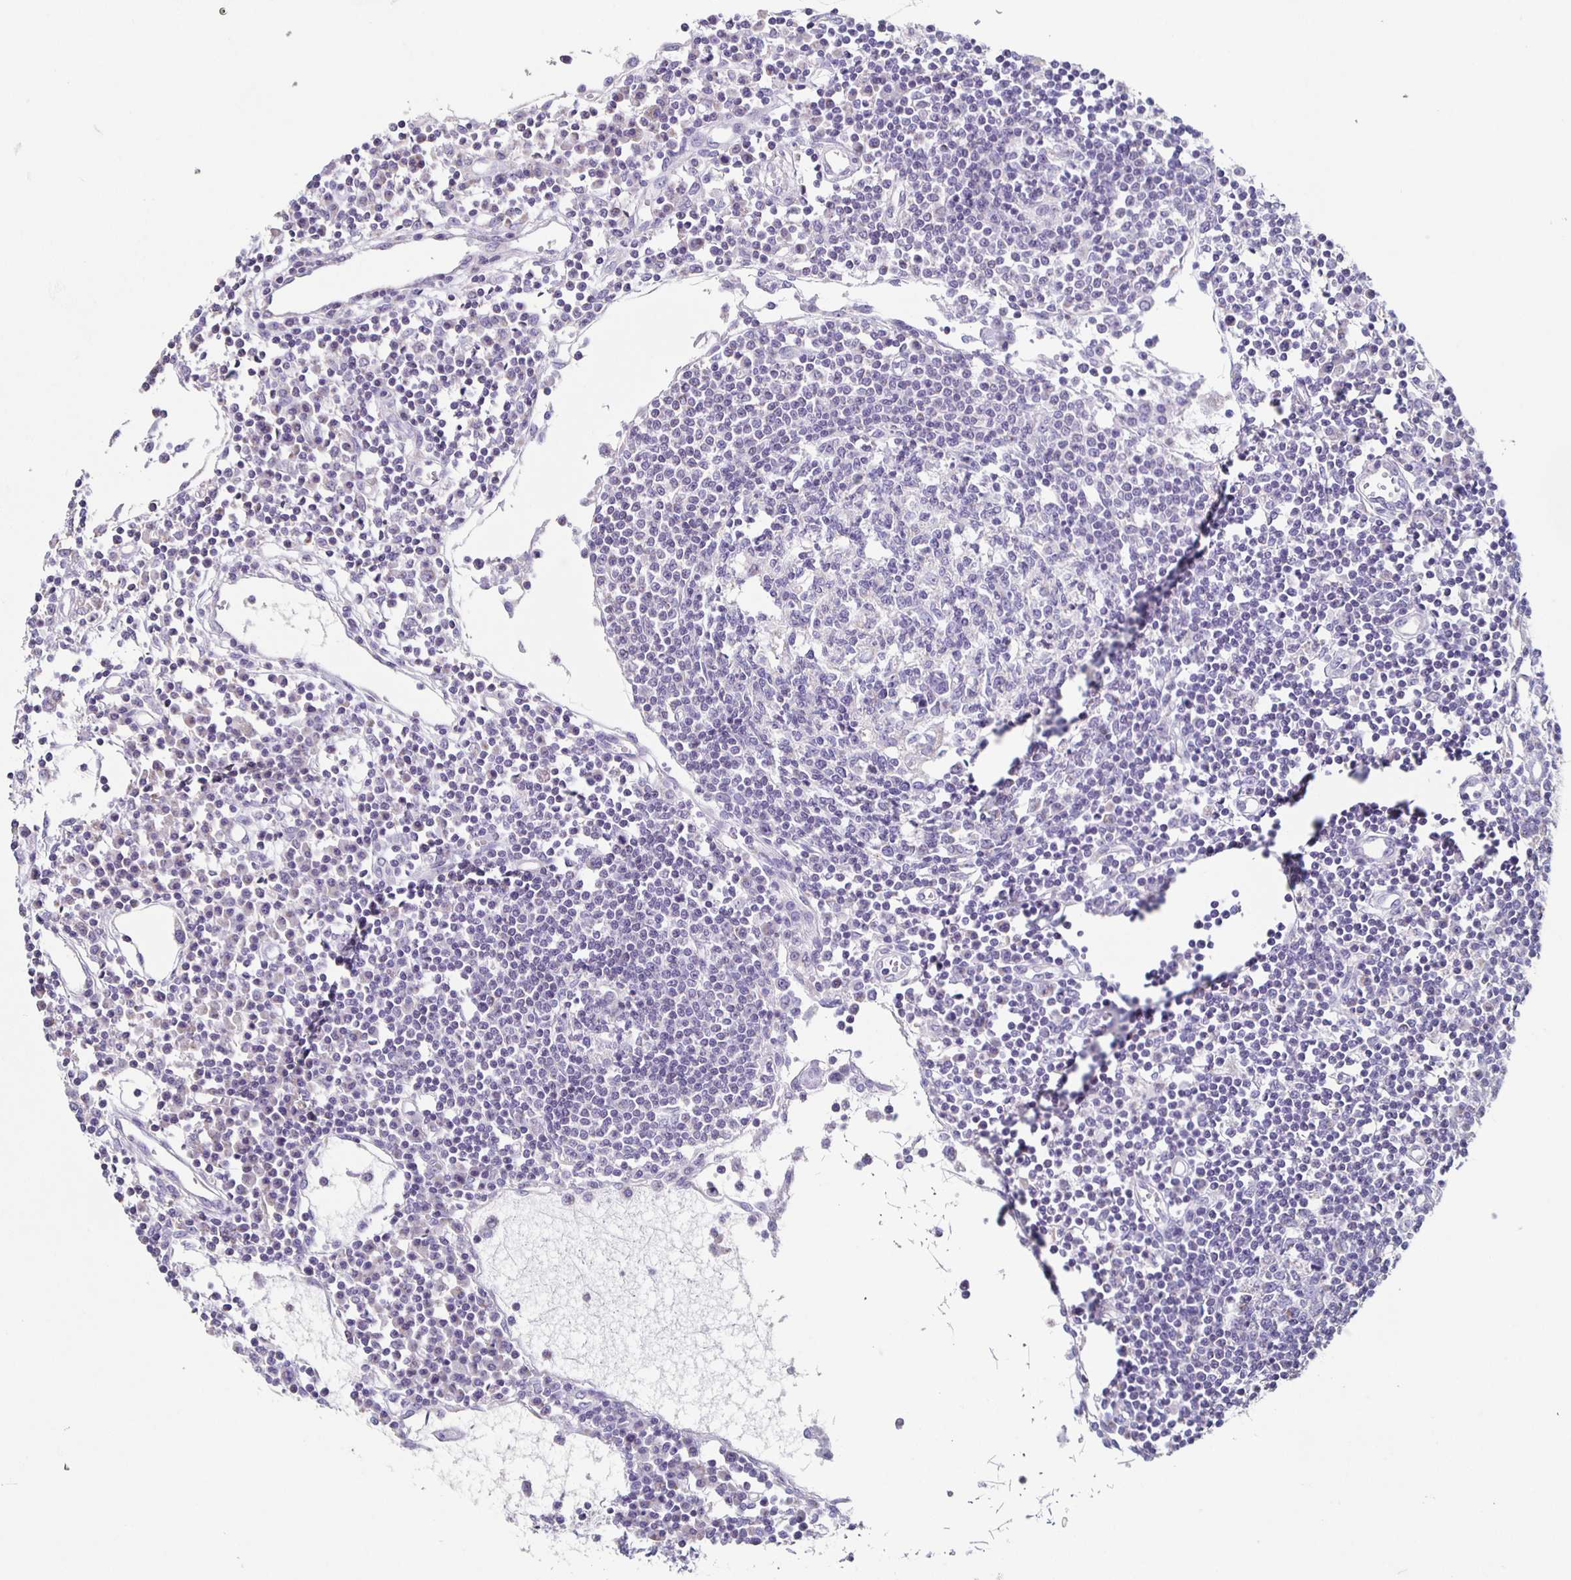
{"staining": {"intensity": "negative", "quantity": "none", "location": "none"}, "tissue": "lymph node", "cell_type": "Germinal center cells", "image_type": "normal", "snomed": [{"axis": "morphology", "description": "Normal tissue, NOS"}, {"axis": "topography", "description": "Lymph node"}], "caption": "IHC of normal lymph node reveals no positivity in germinal center cells. (Stains: DAB (3,3'-diaminobenzidine) immunohistochemistry (IHC) with hematoxylin counter stain, Microscopy: brightfield microscopy at high magnification).", "gene": "TPPP", "patient": {"sex": "female", "age": 78}}